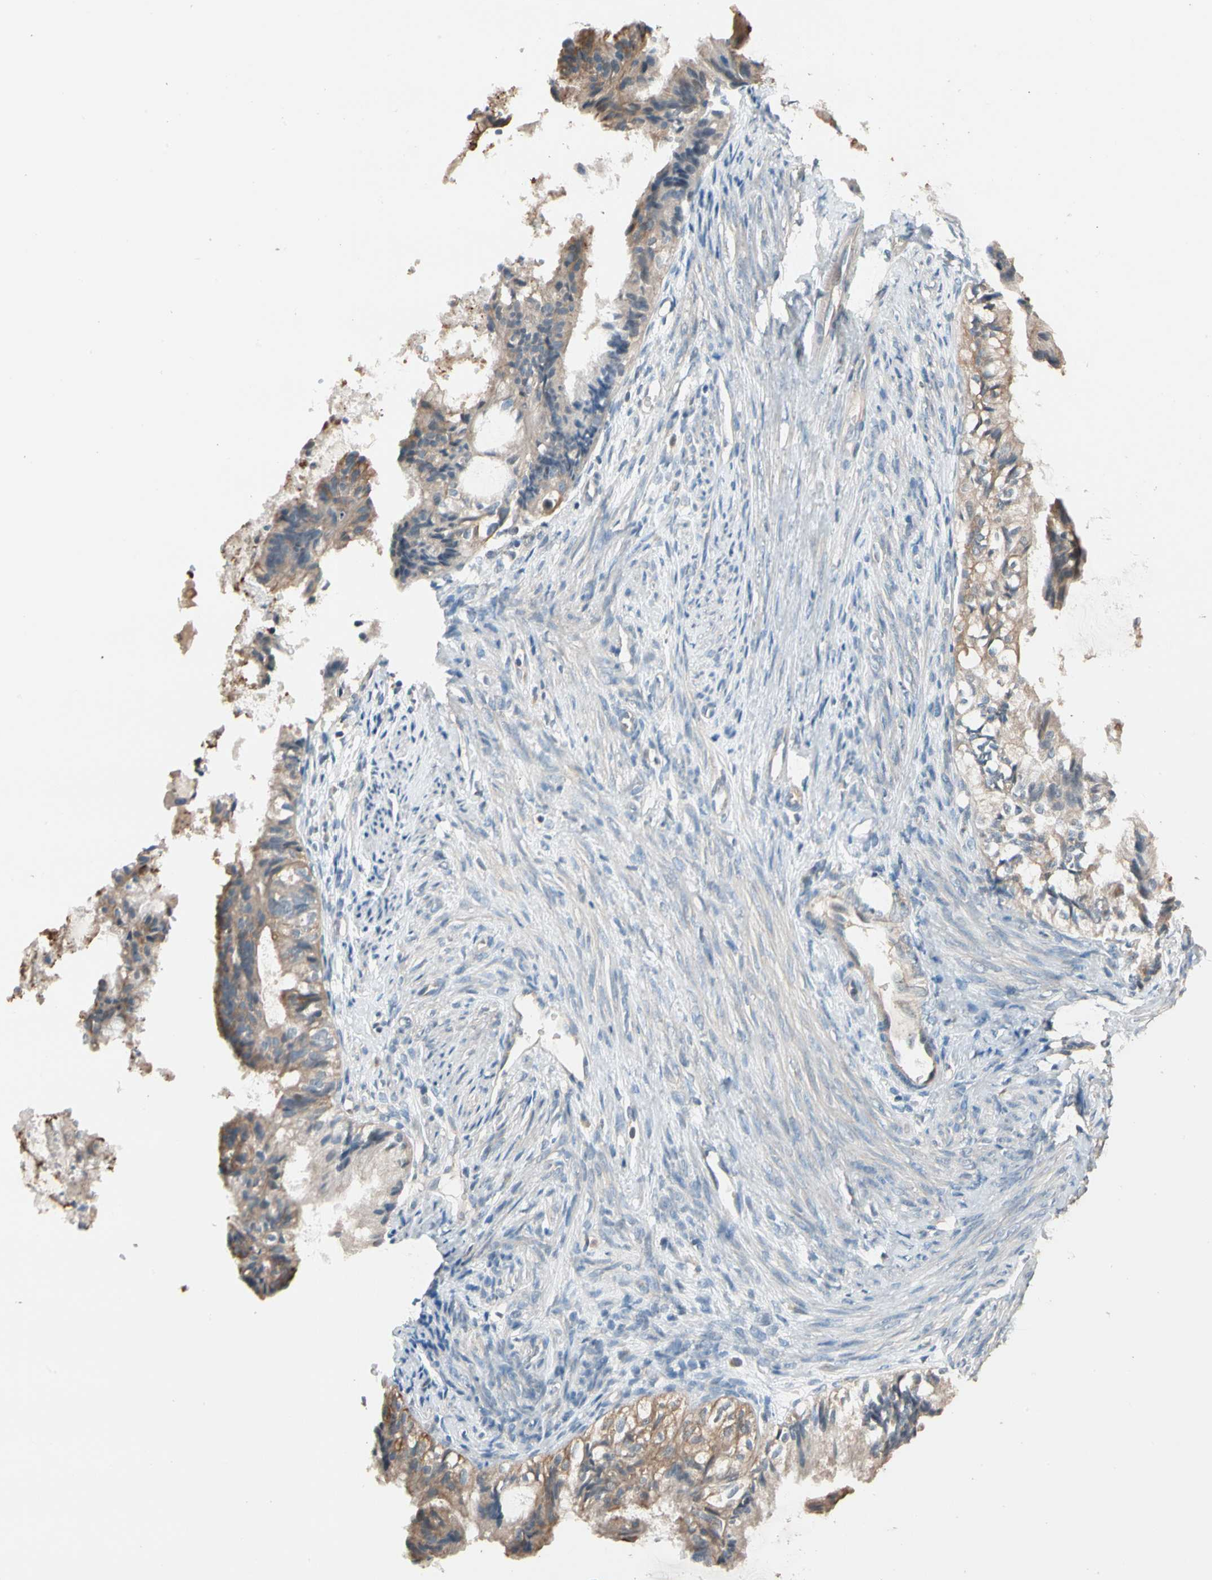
{"staining": {"intensity": "moderate", "quantity": ">75%", "location": "cytoplasmic/membranous"}, "tissue": "cervical cancer", "cell_type": "Tumor cells", "image_type": "cancer", "snomed": [{"axis": "morphology", "description": "Normal tissue, NOS"}, {"axis": "morphology", "description": "Adenocarcinoma, NOS"}, {"axis": "topography", "description": "Cervix"}, {"axis": "topography", "description": "Endometrium"}], "caption": "Protein expression analysis of cervical cancer reveals moderate cytoplasmic/membranous staining in approximately >75% of tumor cells.", "gene": "MAP3K7", "patient": {"sex": "female", "age": 86}}